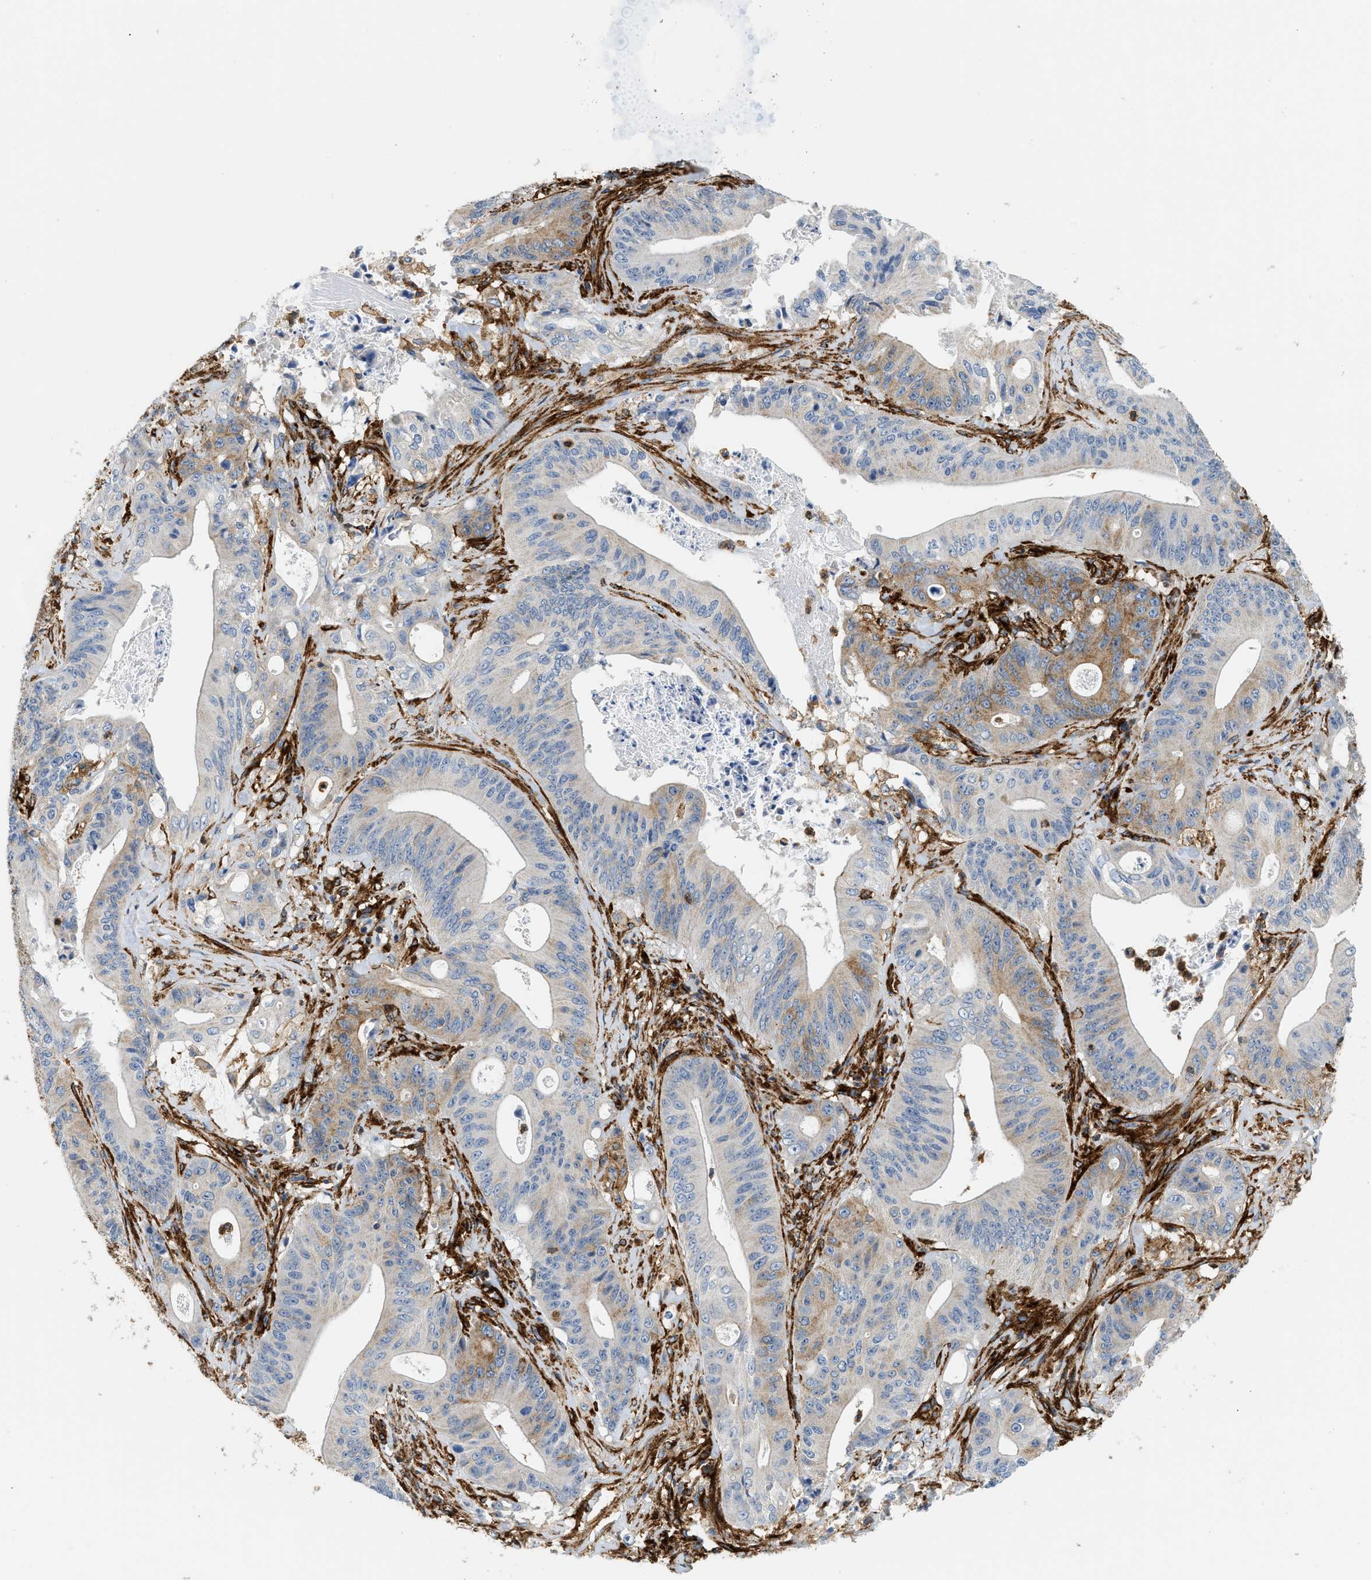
{"staining": {"intensity": "weak", "quantity": "<25%", "location": "cytoplasmic/membranous"}, "tissue": "pancreatic cancer", "cell_type": "Tumor cells", "image_type": "cancer", "snomed": [{"axis": "morphology", "description": "Normal tissue, NOS"}, {"axis": "topography", "description": "Lymph node"}], "caption": "Protein analysis of pancreatic cancer shows no significant expression in tumor cells.", "gene": "HIP1", "patient": {"sex": "male", "age": 62}}